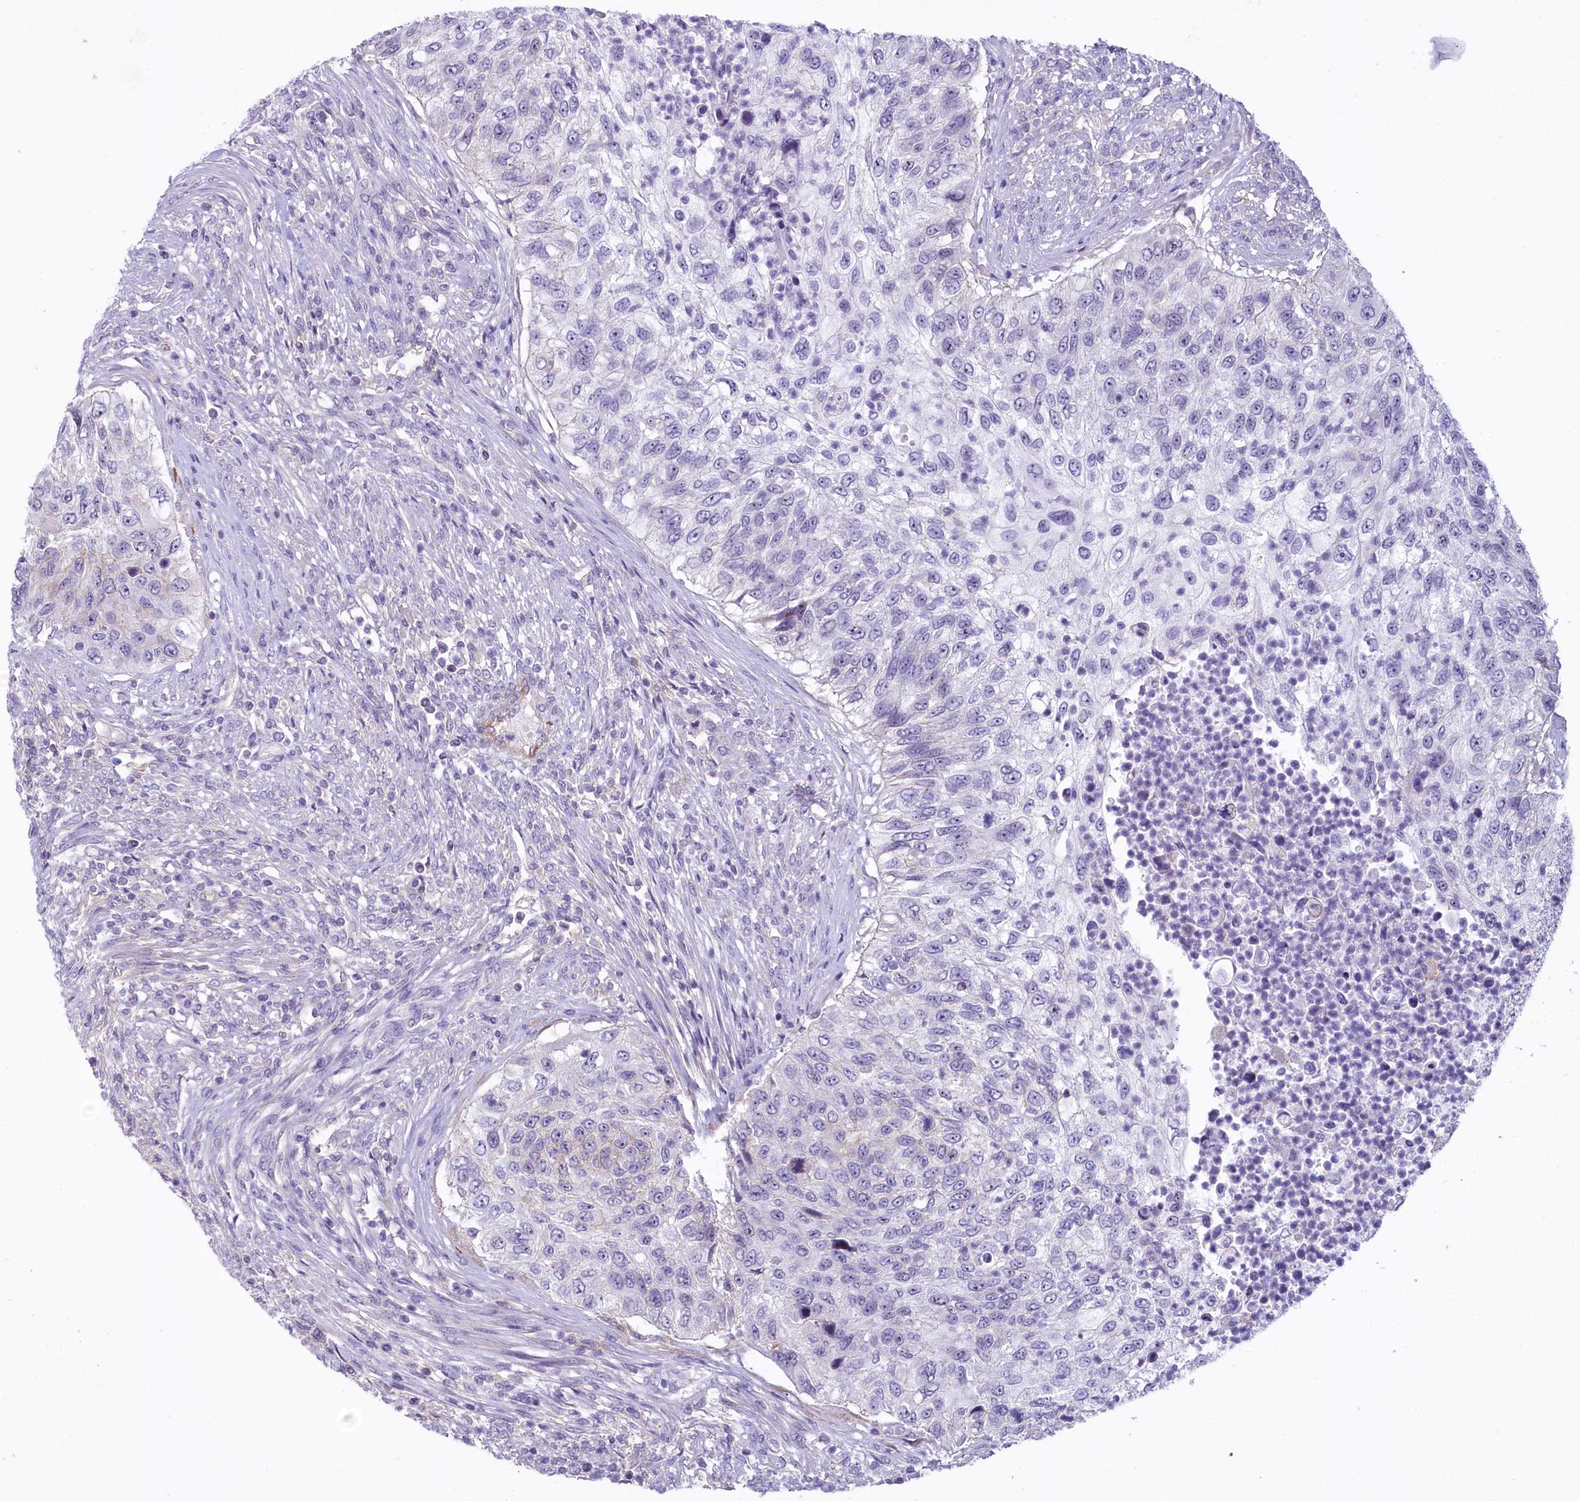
{"staining": {"intensity": "negative", "quantity": "none", "location": "none"}, "tissue": "urothelial cancer", "cell_type": "Tumor cells", "image_type": "cancer", "snomed": [{"axis": "morphology", "description": "Urothelial carcinoma, High grade"}, {"axis": "topography", "description": "Urinary bladder"}], "caption": "Immunohistochemistry (IHC) micrograph of urothelial cancer stained for a protein (brown), which displays no expression in tumor cells.", "gene": "PROCR", "patient": {"sex": "female", "age": 60}}